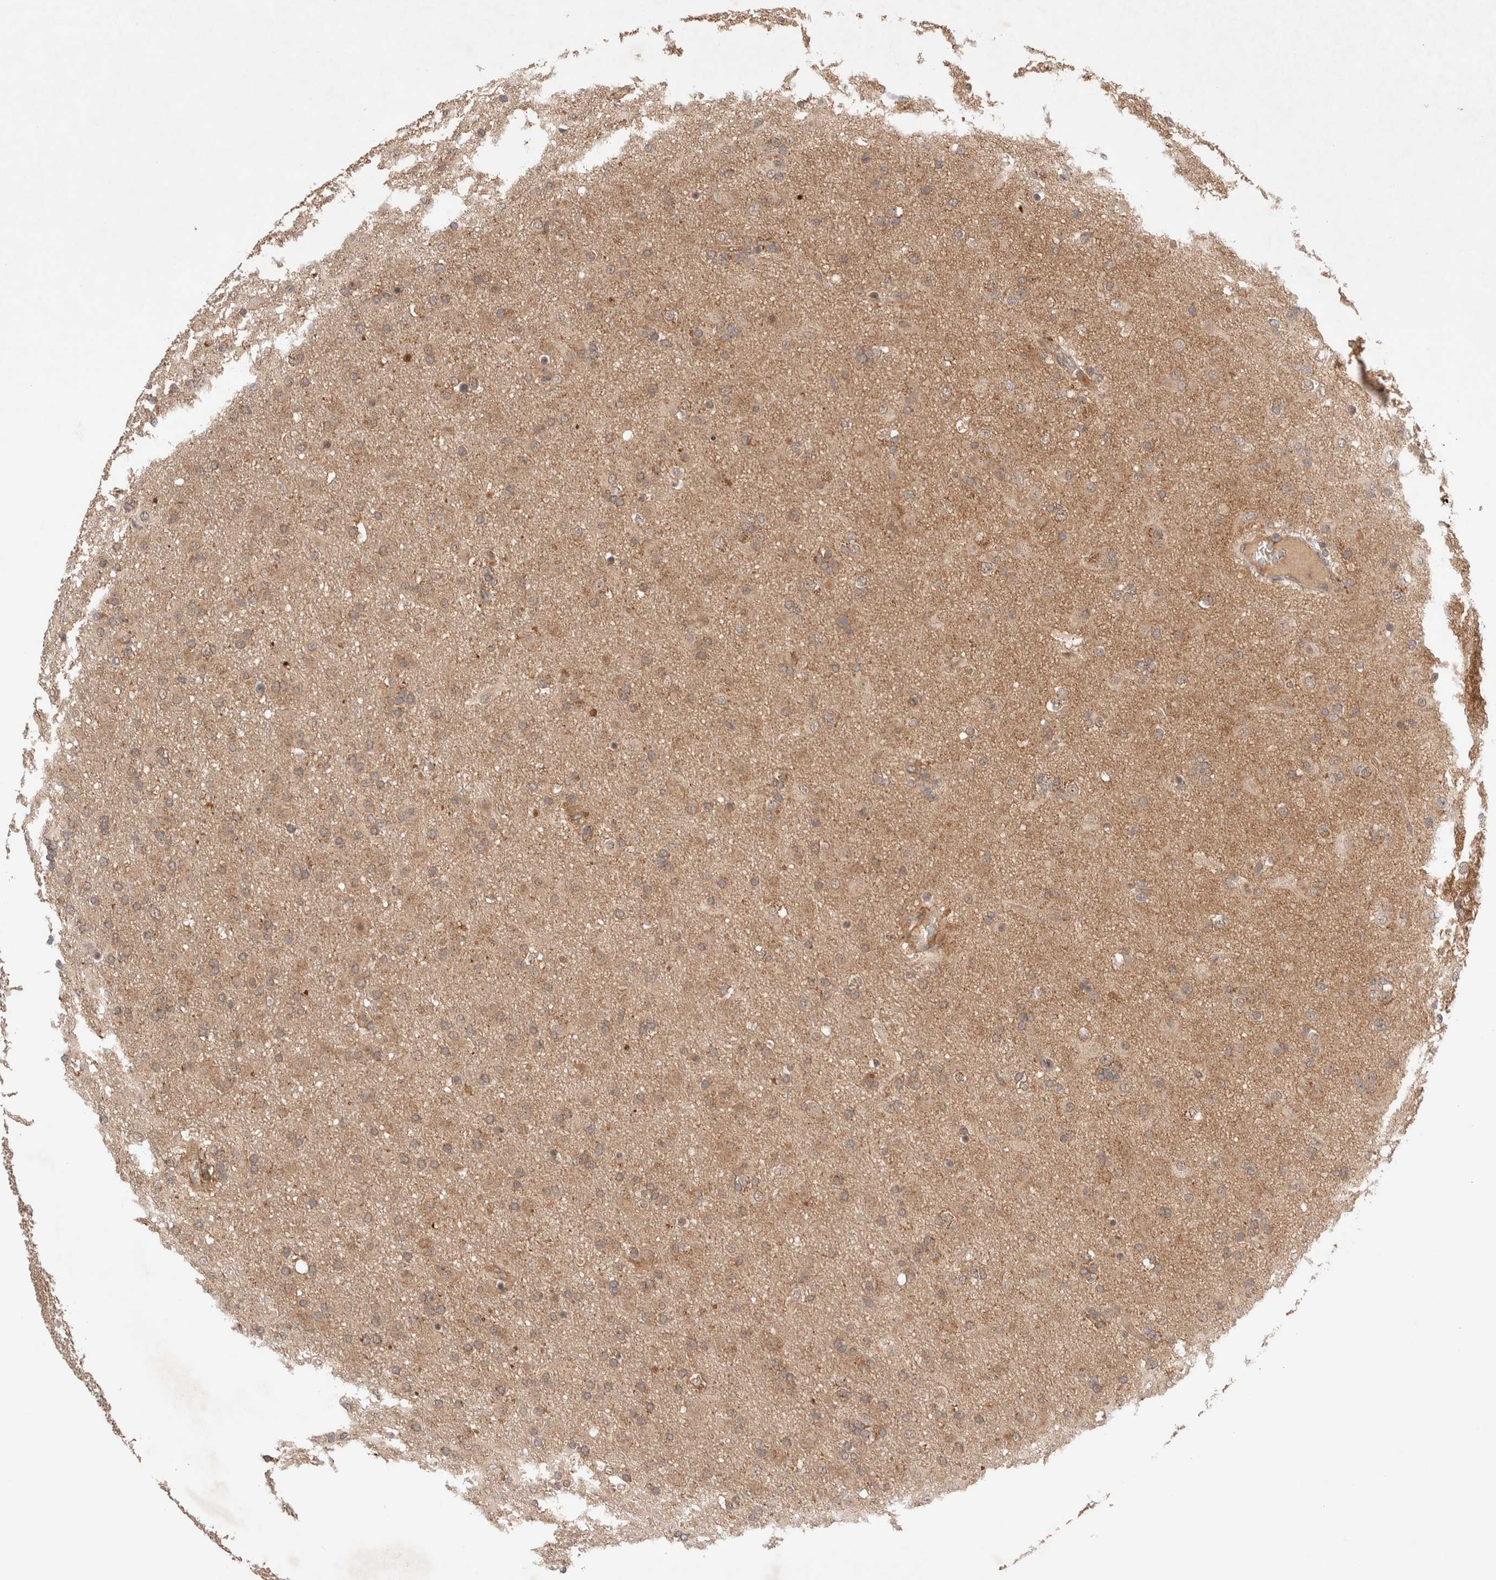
{"staining": {"intensity": "weak", "quantity": ">75%", "location": "cytoplasmic/membranous"}, "tissue": "glioma", "cell_type": "Tumor cells", "image_type": "cancer", "snomed": [{"axis": "morphology", "description": "Glioma, malignant, Low grade"}, {"axis": "topography", "description": "Brain"}], "caption": "Glioma stained with DAB immunohistochemistry (IHC) shows low levels of weak cytoplasmic/membranous expression in about >75% of tumor cells.", "gene": "SIKE1", "patient": {"sex": "male", "age": 65}}